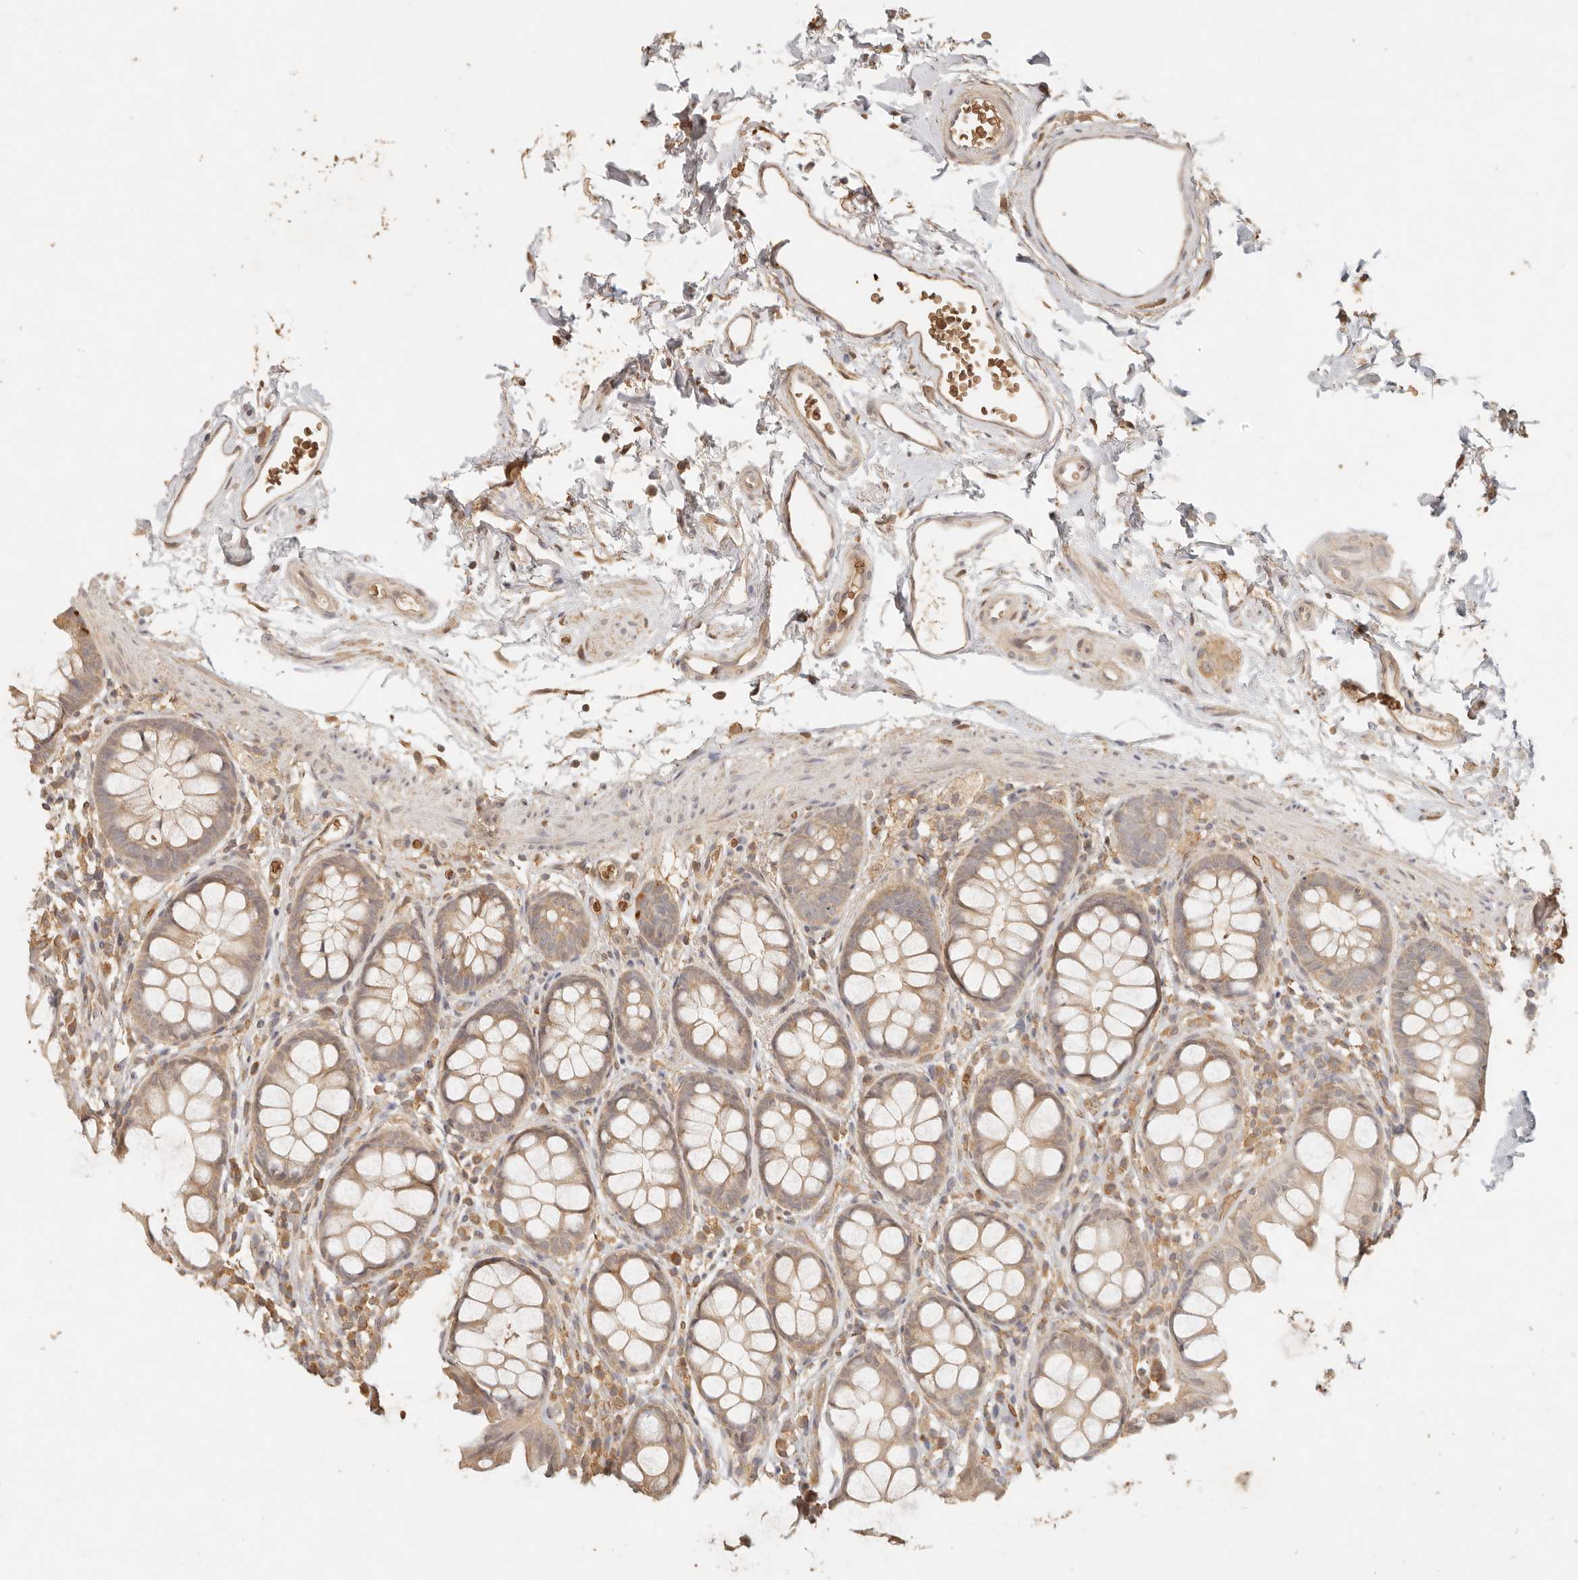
{"staining": {"intensity": "weak", "quantity": ">75%", "location": "cytoplasmic/membranous"}, "tissue": "rectum", "cell_type": "Glandular cells", "image_type": "normal", "snomed": [{"axis": "morphology", "description": "Normal tissue, NOS"}, {"axis": "topography", "description": "Rectum"}], "caption": "Immunohistochemistry (IHC) micrograph of benign rectum stained for a protein (brown), which shows low levels of weak cytoplasmic/membranous expression in about >75% of glandular cells.", "gene": "INTS11", "patient": {"sex": "female", "age": 65}}